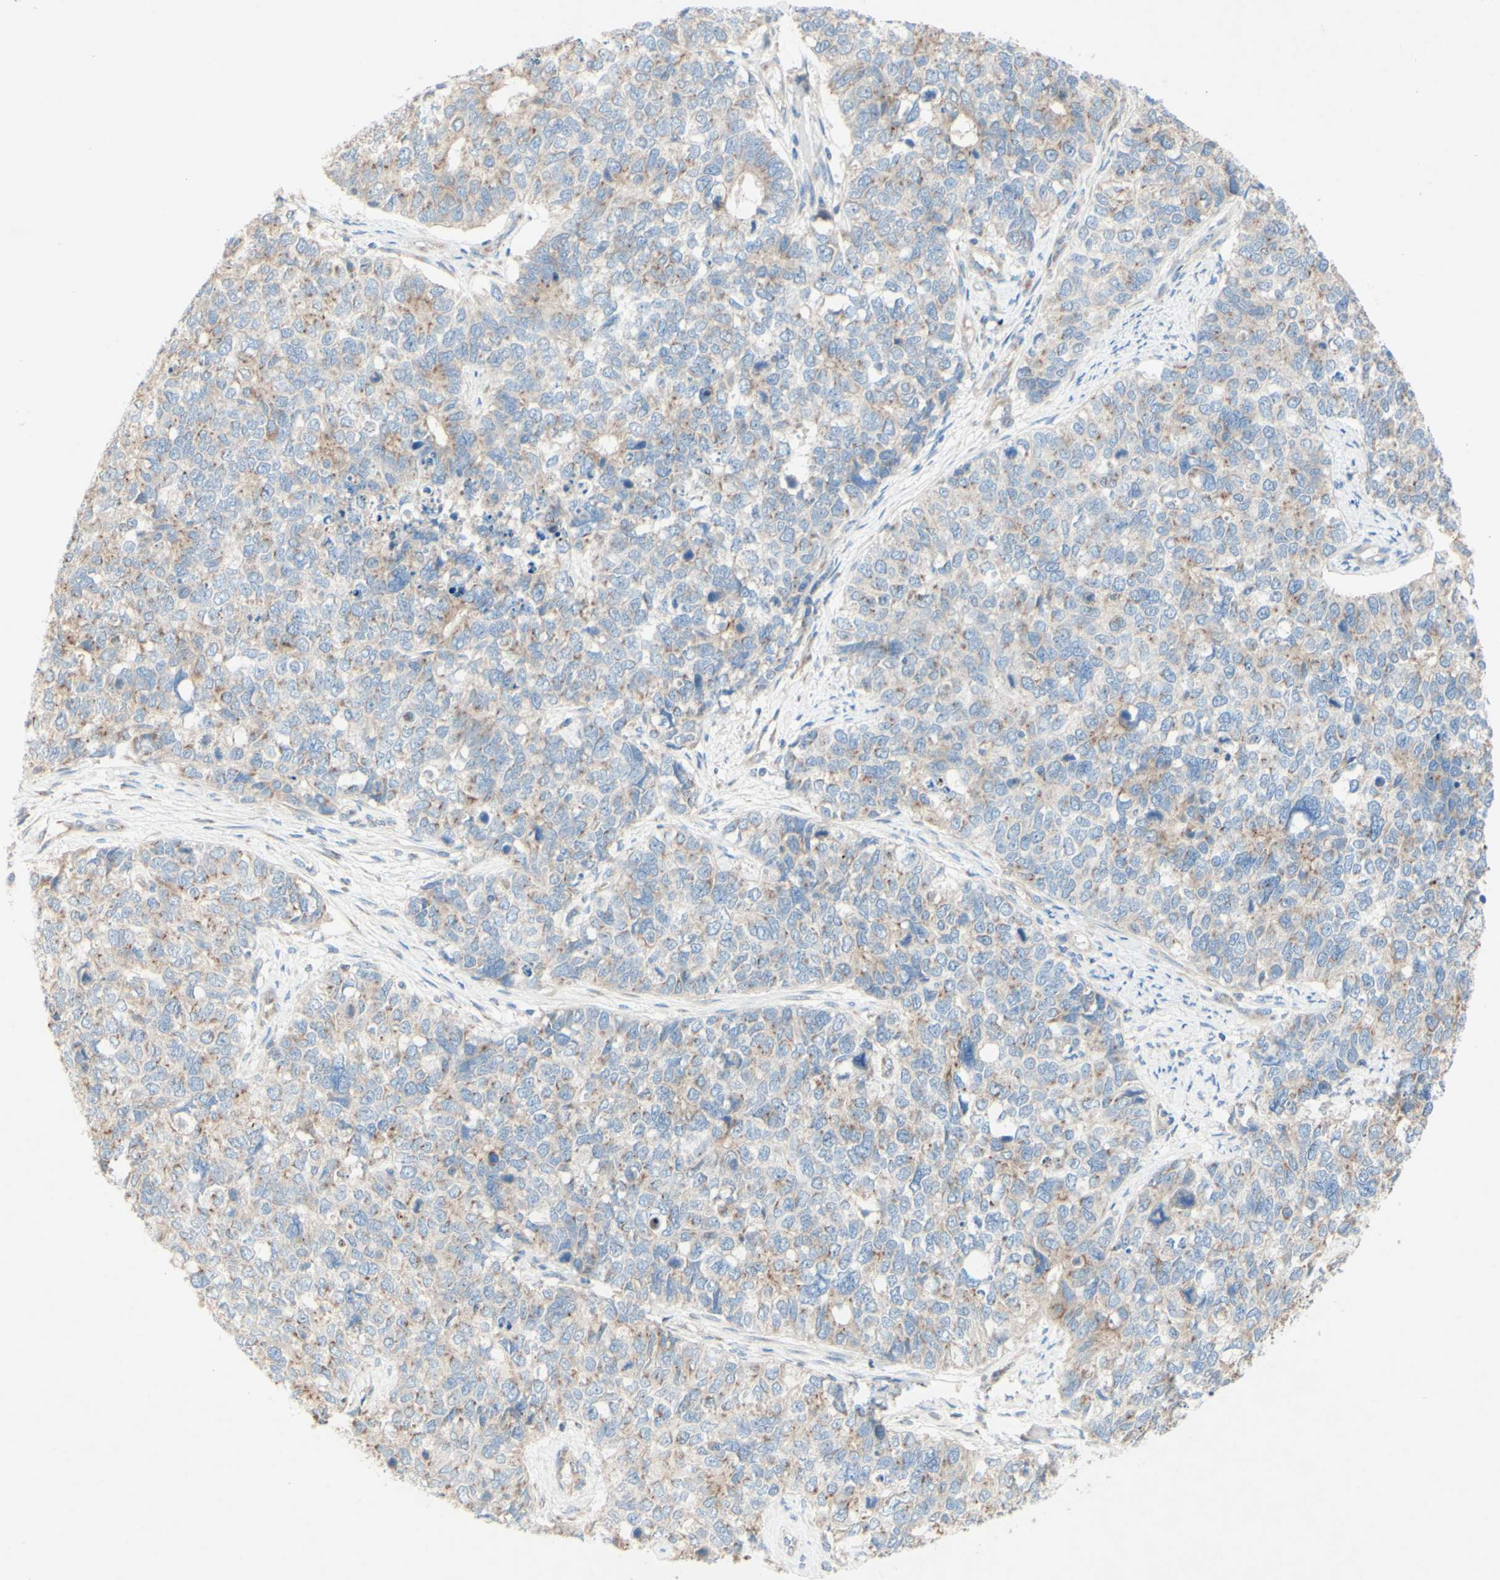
{"staining": {"intensity": "weak", "quantity": "25%-75%", "location": "cytoplasmic/membranous"}, "tissue": "cervical cancer", "cell_type": "Tumor cells", "image_type": "cancer", "snomed": [{"axis": "morphology", "description": "Squamous cell carcinoma, NOS"}, {"axis": "topography", "description": "Cervix"}], "caption": "Squamous cell carcinoma (cervical) tissue shows weak cytoplasmic/membranous expression in about 25%-75% of tumor cells", "gene": "MTM1", "patient": {"sex": "female", "age": 63}}